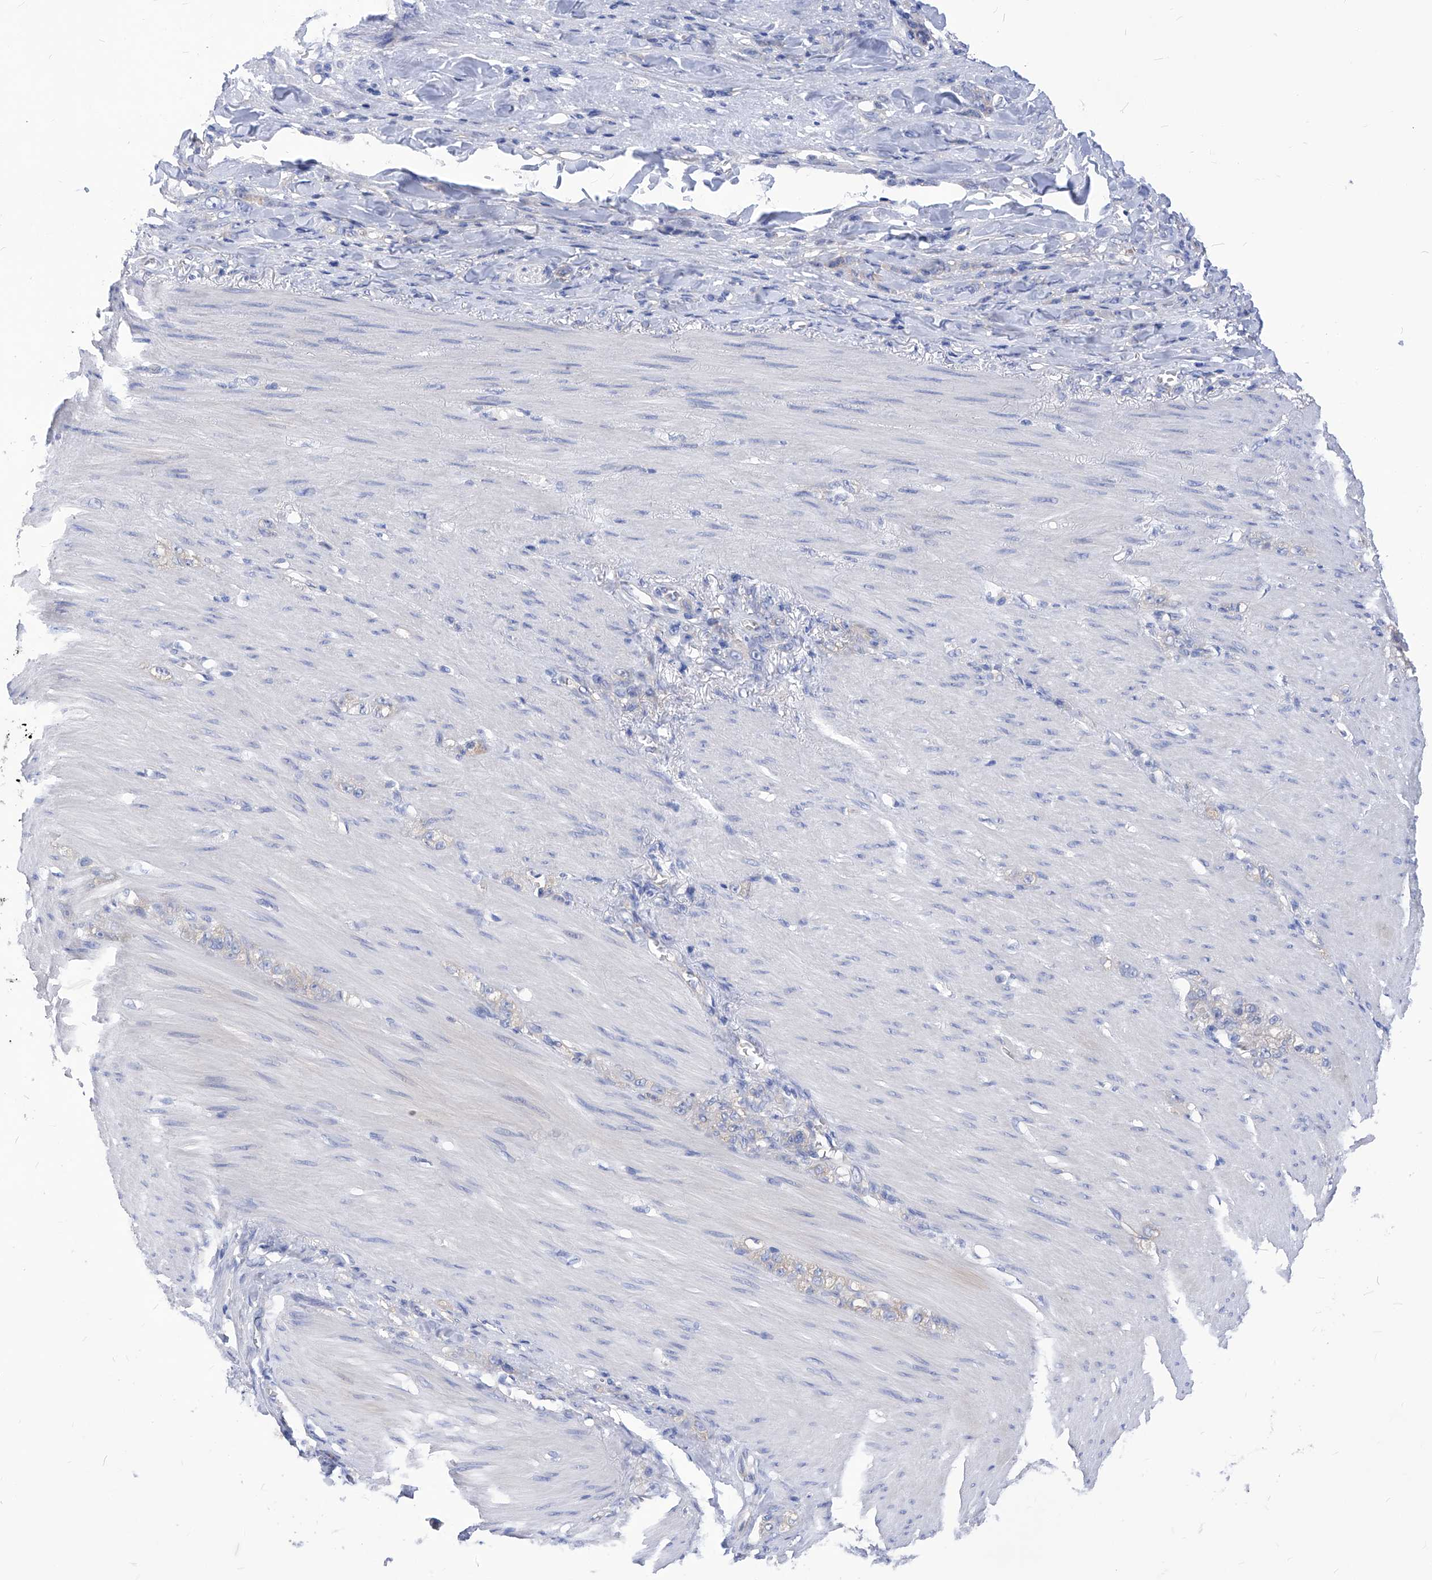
{"staining": {"intensity": "negative", "quantity": "none", "location": "none"}, "tissue": "stomach cancer", "cell_type": "Tumor cells", "image_type": "cancer", "snomed": [{"axis": "morphology", "description": "Normal tissue, NOS"}, {"axis": "morphology", "description": "Adenocarcinoma, NOS"}, {"axis": "topography", "description": "Stomach"}], "caption": "Immunohistochemistry of adenocarcinoma (stomach) shows no staining in tumor cells.", "gene": "XPNPEP1", "patient": {"sex": "male", "age": 82}}